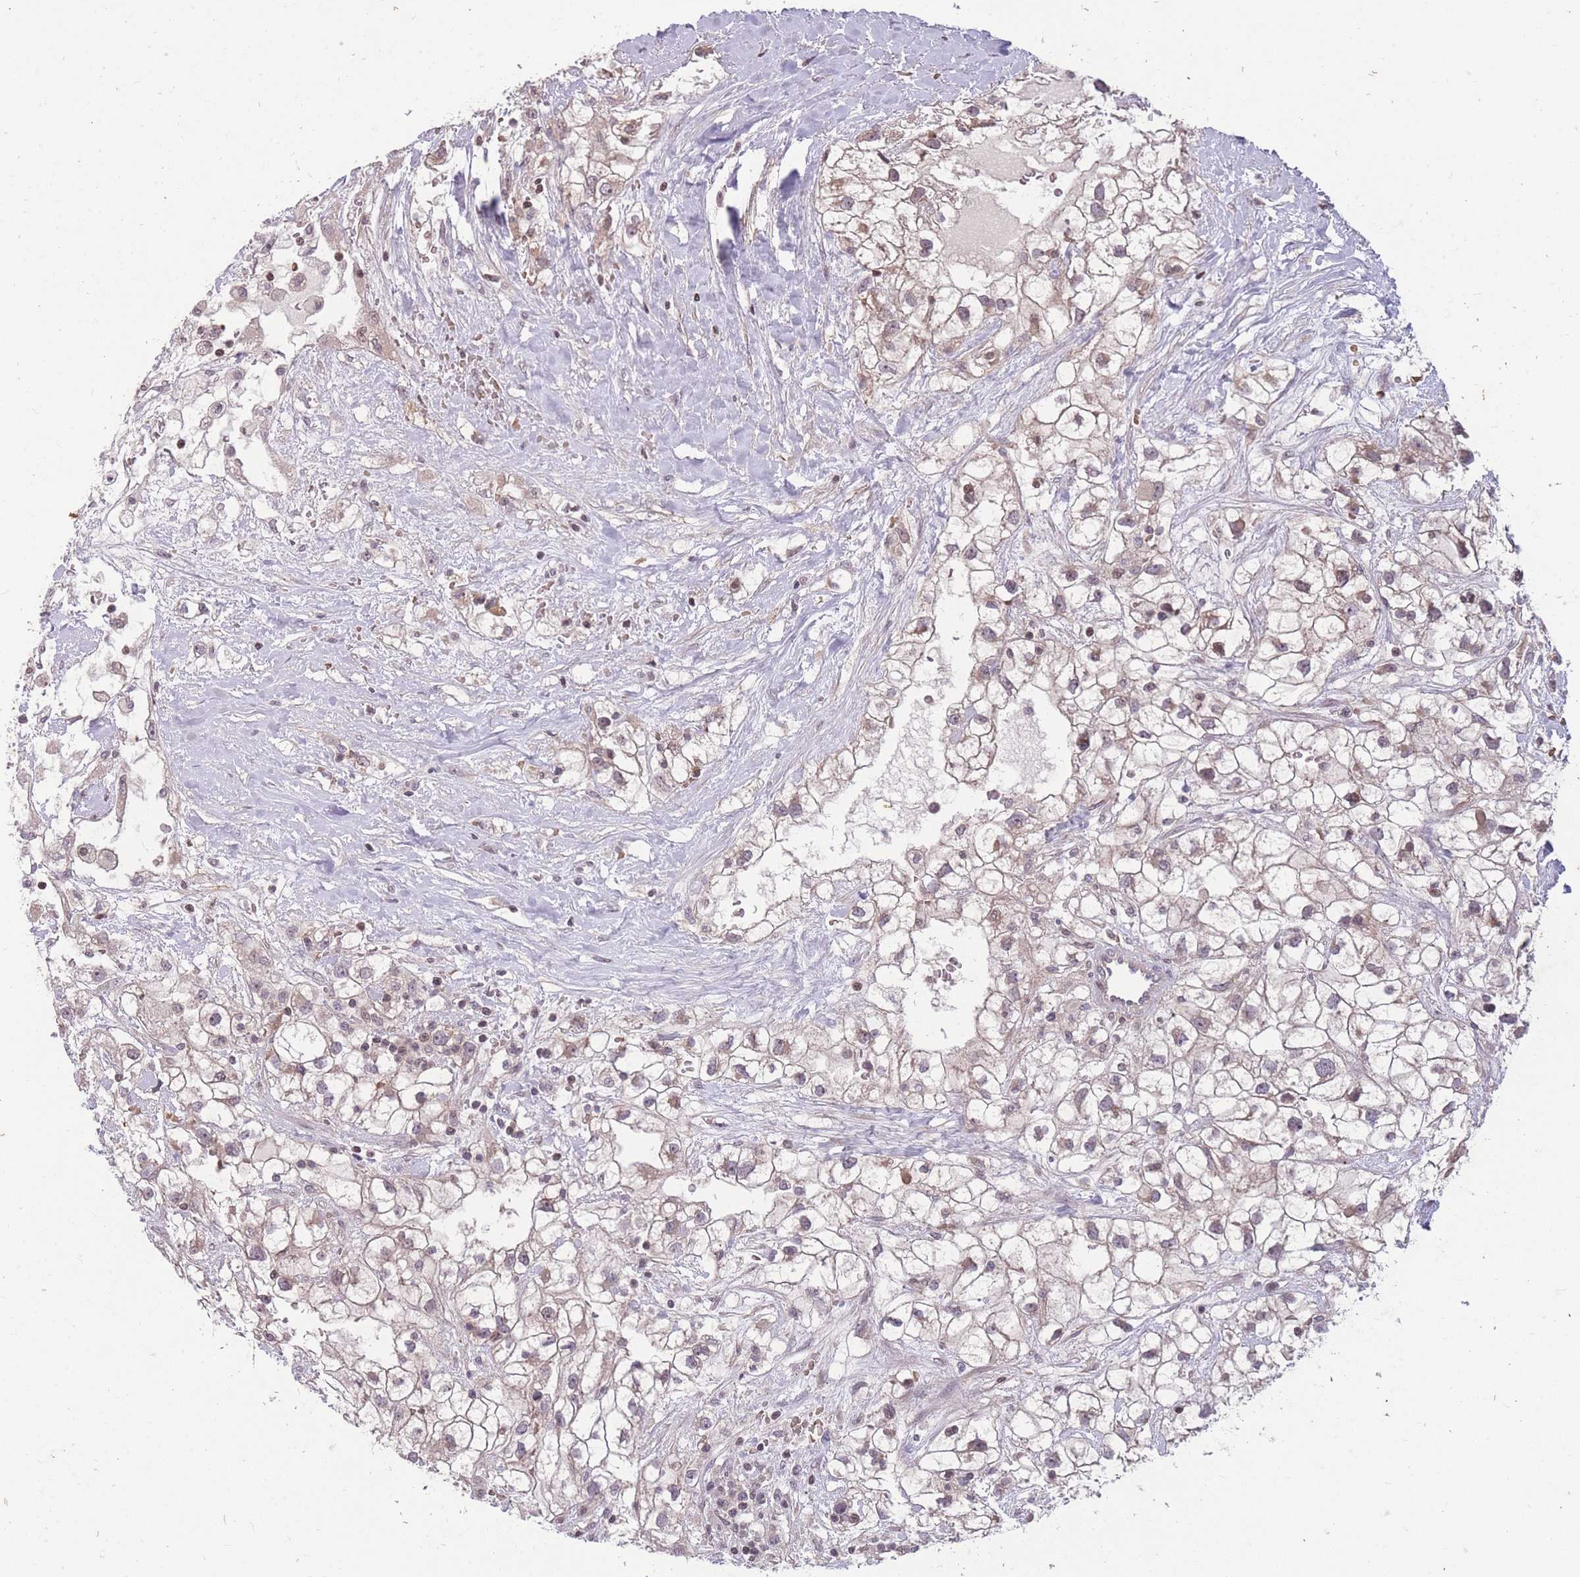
{"staining": {"intensity": "weak", "quantity": "<25%", "location": "cytoplasmic/membranous,nuclear"}, "tissue": "renal cancer", "cell_type": "Tumor cells", "image_type": "cancer", "snomed": [{"axis": "morphology", "description": "Adenocarcinoma, NOS"}, {"axis": "topography", "description": "Kidney"}], "caption": "This is an IHC image of human renal cancer. There is no positivity in tumor cells.", "gene": "GGT5", "patient": {"sex": "male", "age": 59}}